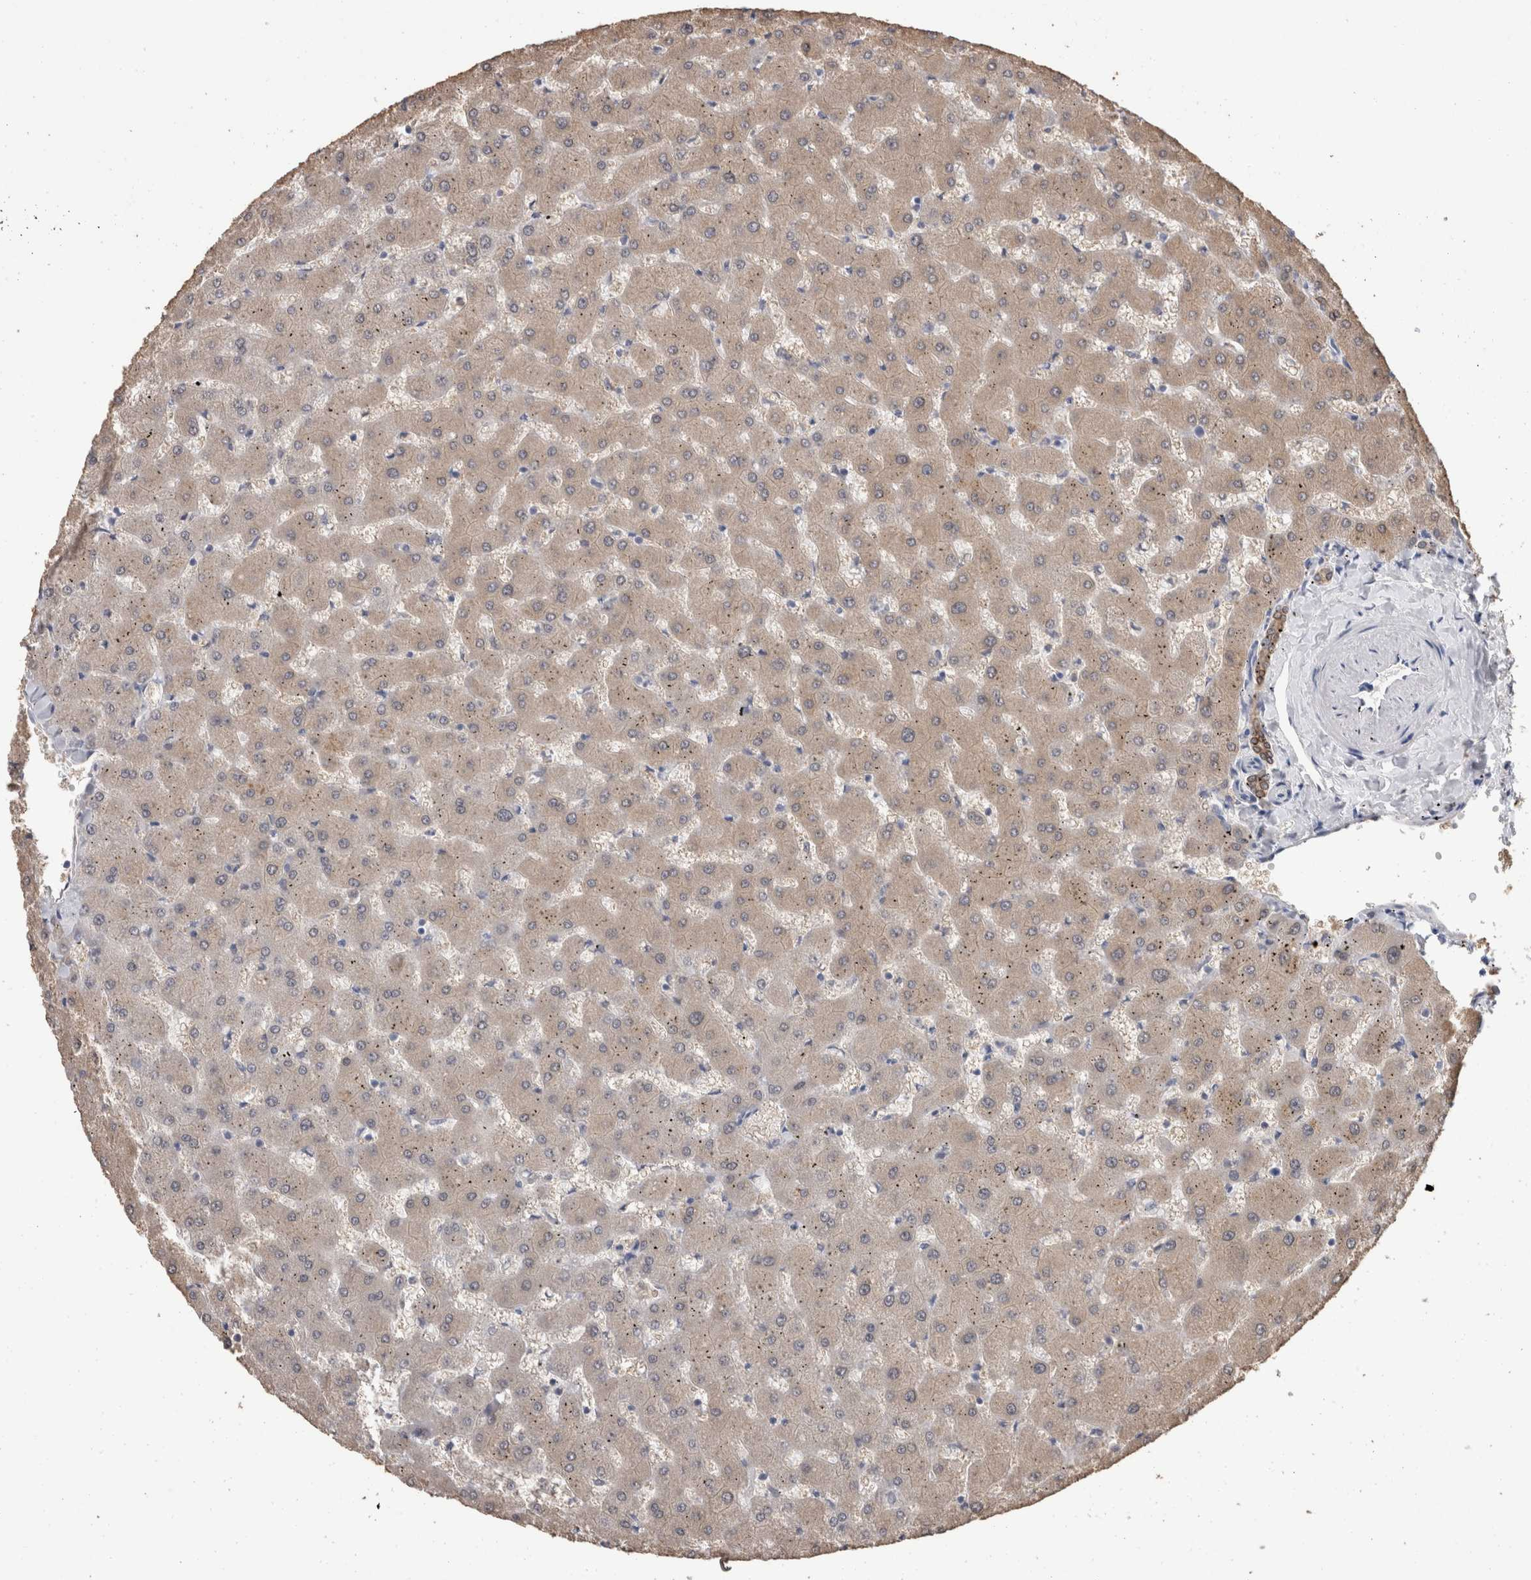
{"staining": {"intensity": "weak", "quantity": ">75%", "location": "cytoplasmic/membranous"}, "tissue": "liver", "cell_type": "Cholangiocytes", "image_type": "normal", "snomed": [{"axis": "morphology", "description": "Normal tissue, NOS"}, {"axis": "topography", "description": "Liver"}], "caption": "A low amount of weak cytoplasmic/membranous staining is present in about >75% of cholangiocytes in benign liver.", "gene": "FHOD3", "patient": {"sex": "female", "age": 63}}